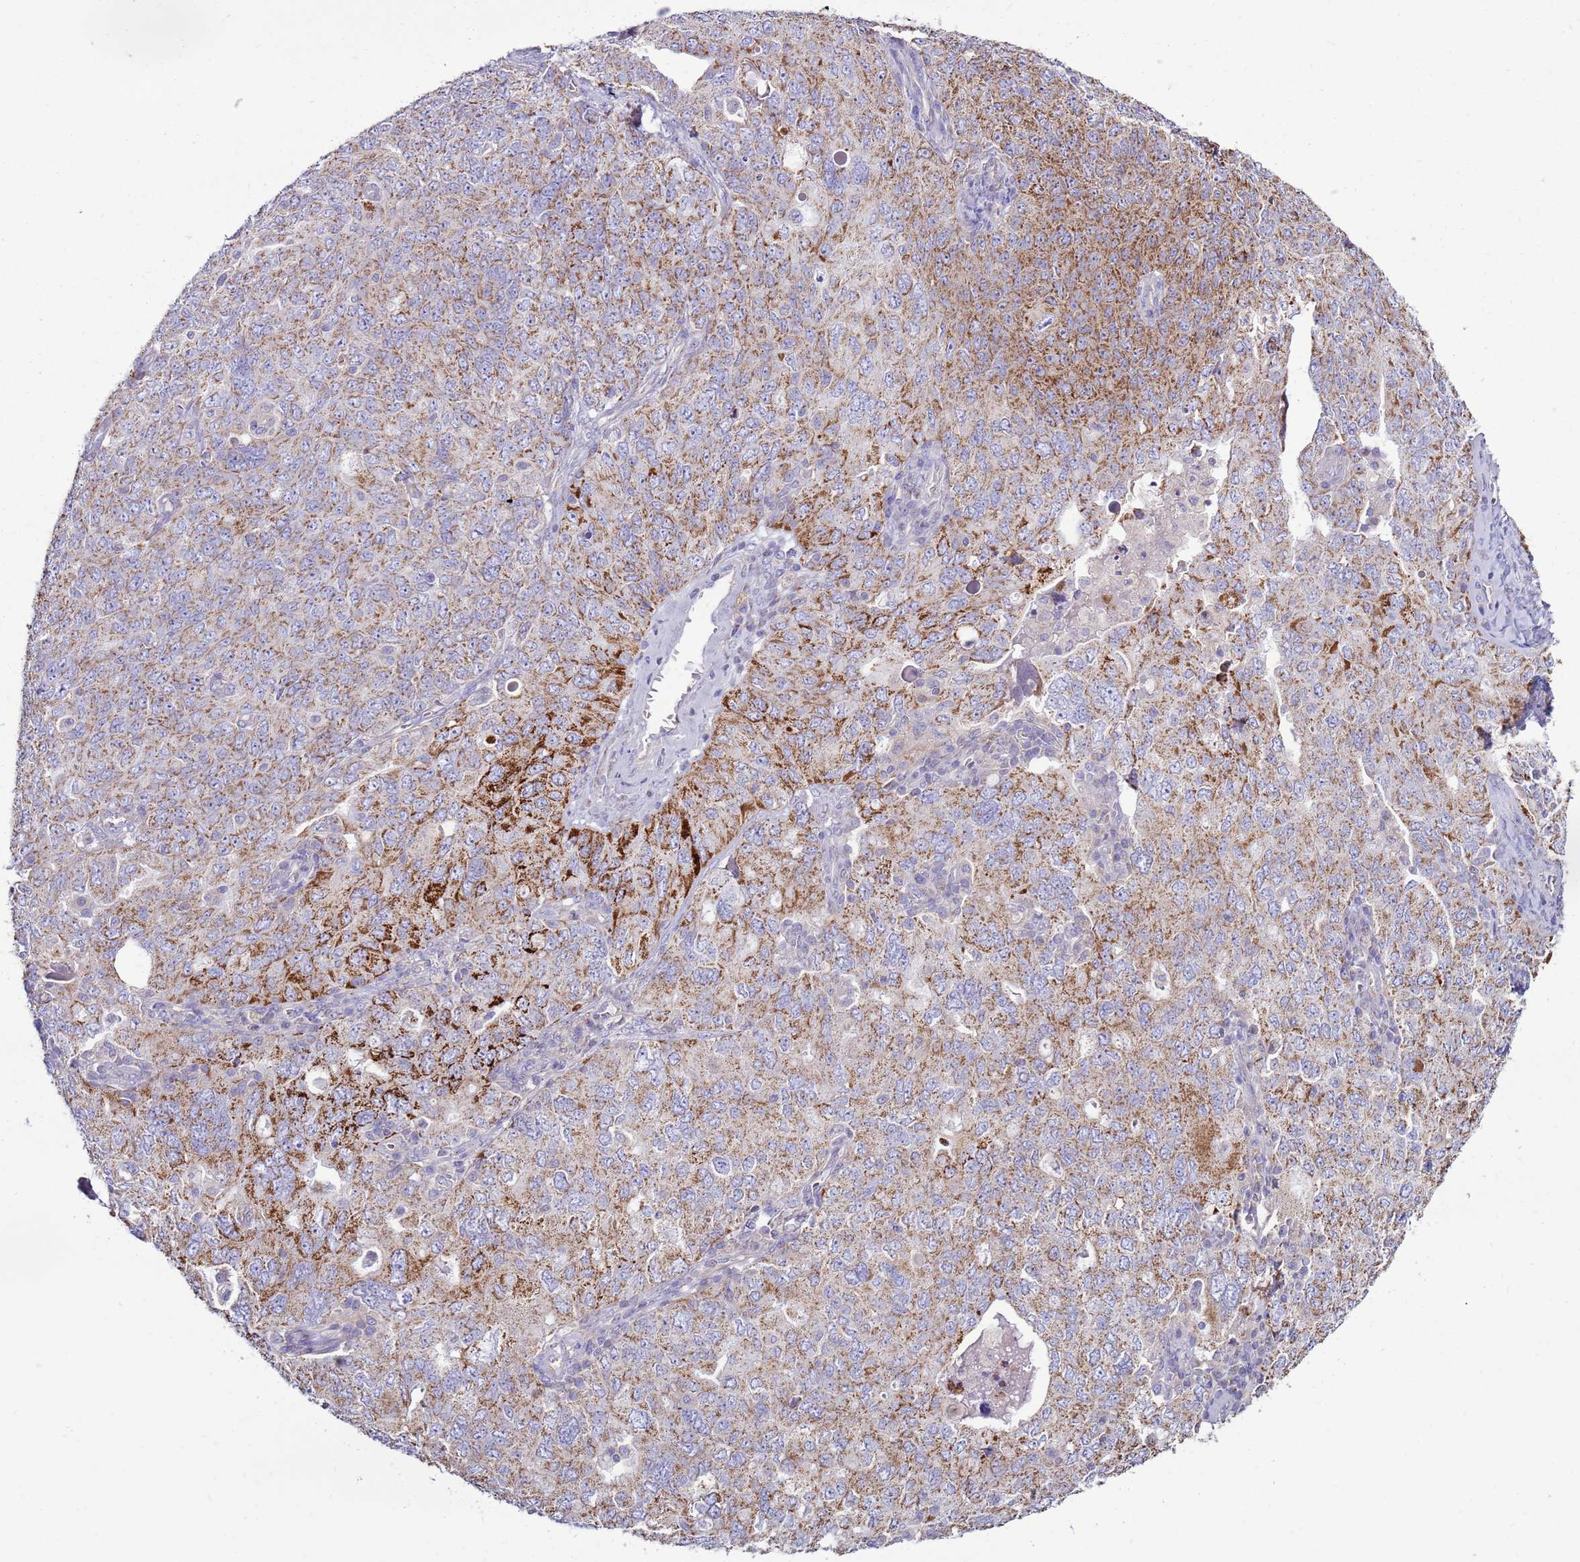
{"staining": {"intensity": "moderate", "quantity": "25%-75%", "location": "cytoplasmic/membranous"}, "tissue": "ovarian cancer", "cell_type": "Tumor cells", "image_type": "cancer", "snomed": [{"axis": "morphology", "description": "Carcinoma, endometroid"}, {"axis": "topography", "description": "Ovary"}], "caption": "This micrograph reveals IHC staining of human ovarian cancer (endometroid carcinoma), with medium moderate cytoplasmic/membranous expression in approximately 25%-75% of tumor cells.", "gene": "TRAPPC4", "patient": {"sex": "female", "age": 62}}